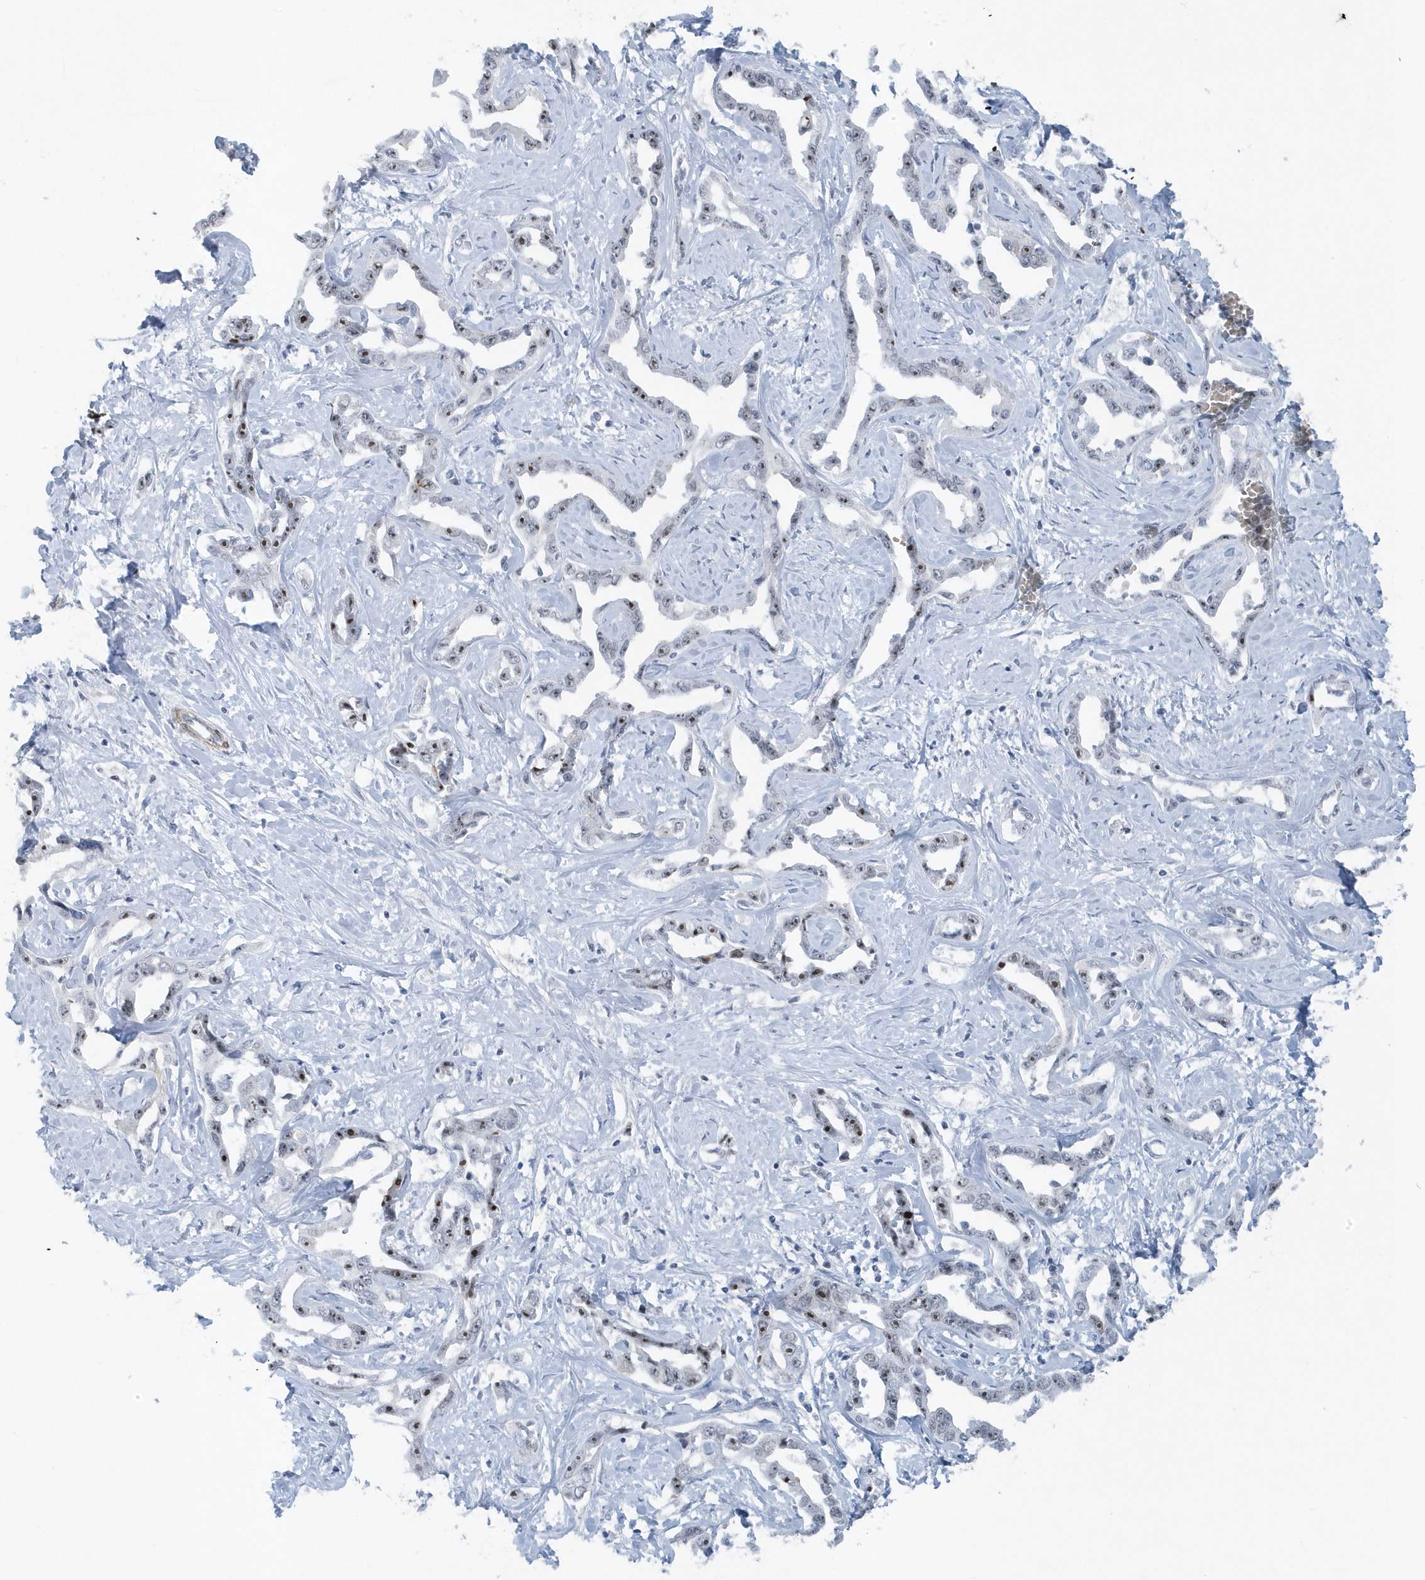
{"staining": {"intensity": "moderate", "quantity": ">75%", "location": "nuclear"}, "tissue": "liver cancer", "cell_type": "Tumor cells", "image_type": "cancer", "snomed": [{"axis": "morphology", "description": "Cholangiocarcinoma"}, {"axis": "topography", "description": "Liver"}], "caption": "Liver cholangiocarcinoma was stained to show a protein in brown. There is medium levels of moderate nuclear expression in about >75% of tumor cells.", "gene": "RPF2", "patient": {"sex": "male", "age": 59}}